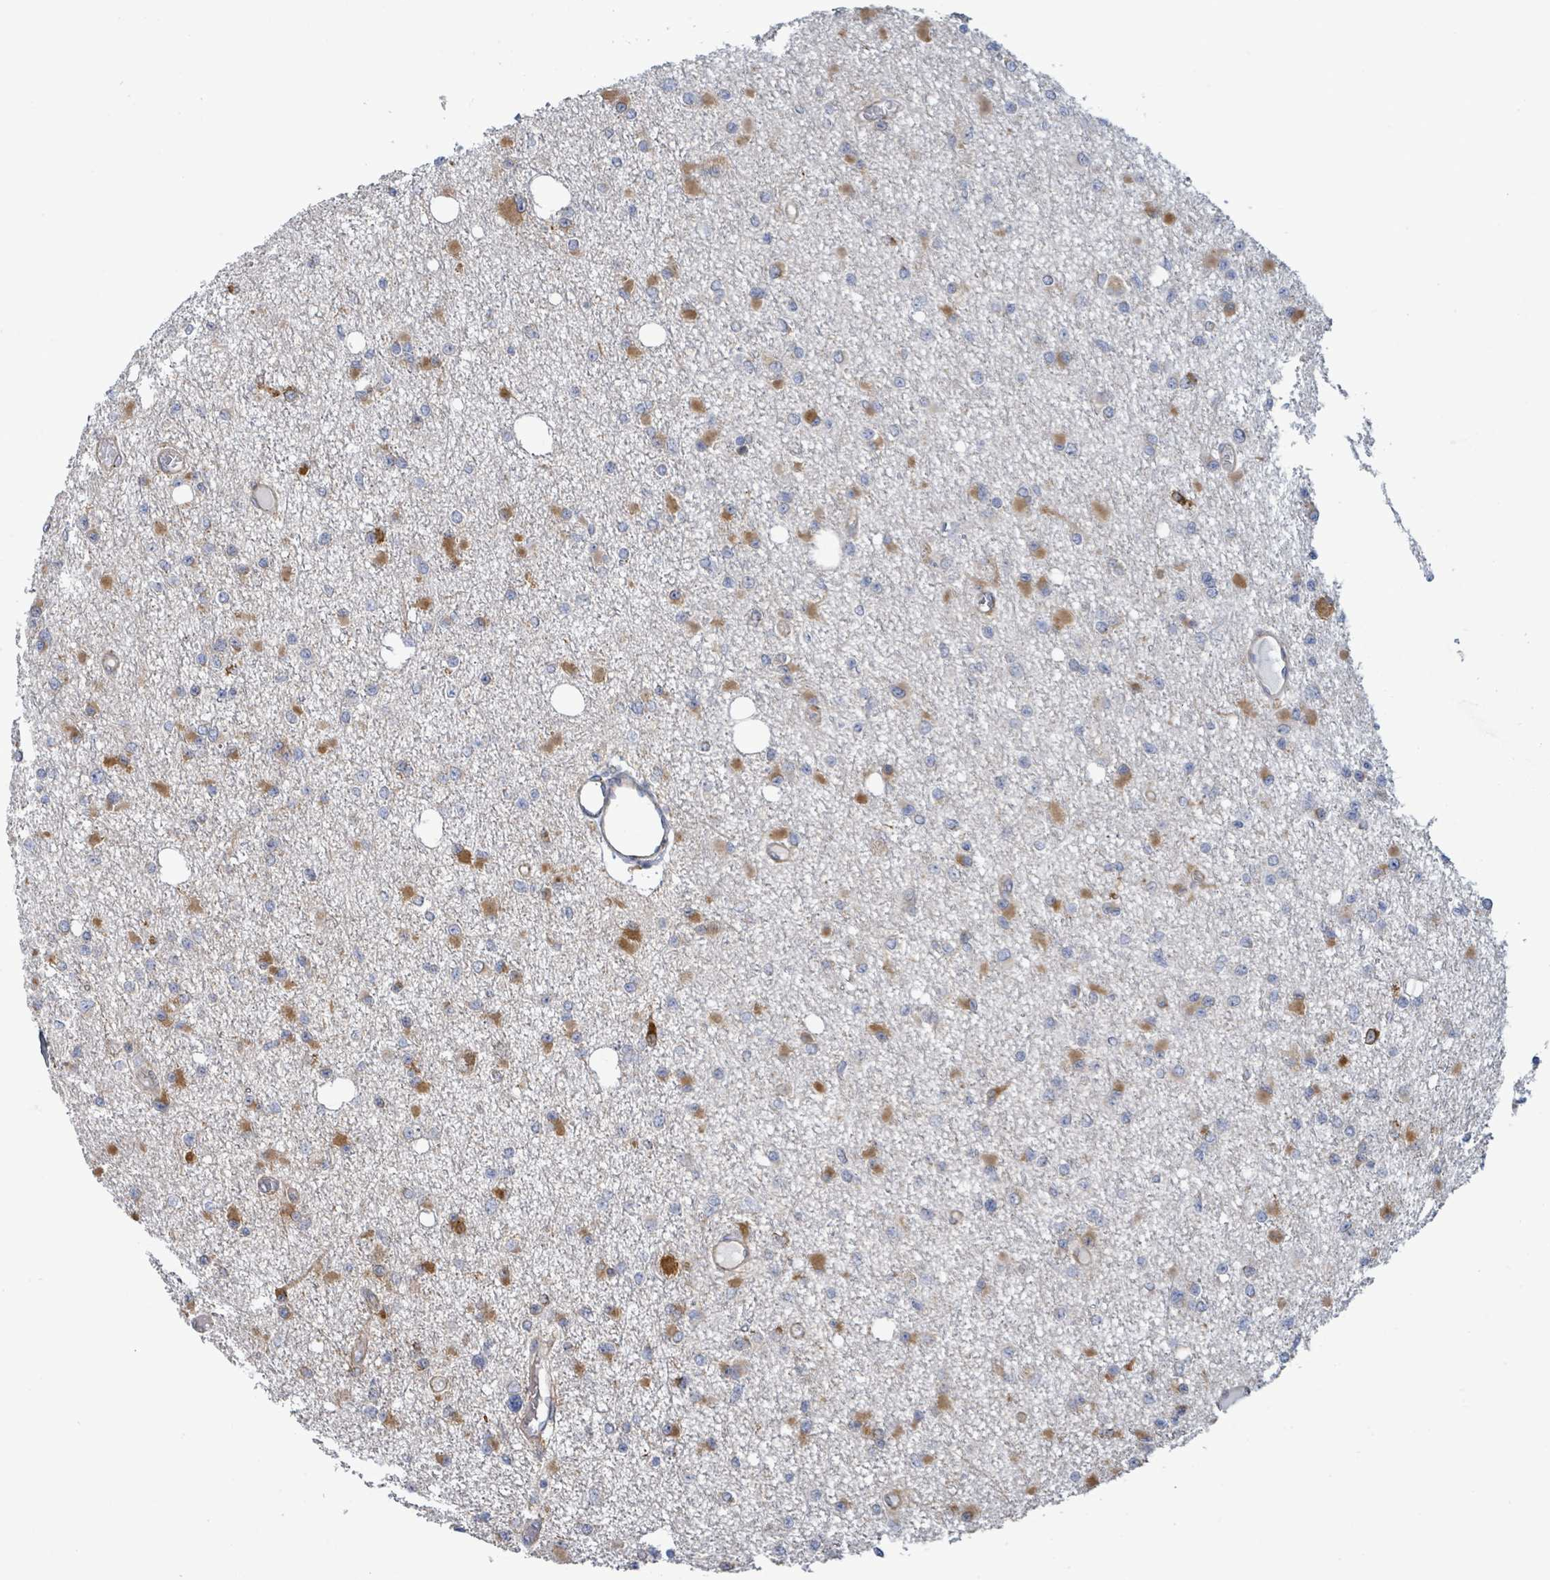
{"staining": {"intensity": "moderate", "quantity": "25%-75%", "location": "cytoplasmic/membranous"}, "tissue": "glioma", "cell_type": "Tumor cells", "image_type": "cancer", "snomed": [{"axis": "morphology", "description": "Glioma, malignant, Low grade"}, {"axis": "topography", "description": "Brain"}], "caption": "Immunohistochemical staining of human glioma displays moderate cytoplasmic/membranous protein positivity in approximately 25%-75% of tumor cells. The protein is stained brown, and the nuclei are stained in blue (DAB IHC with brightfield microscopy, high magnification).", "gene": "RFPL4A", "patient": {"sex": "female", "age": 22}}